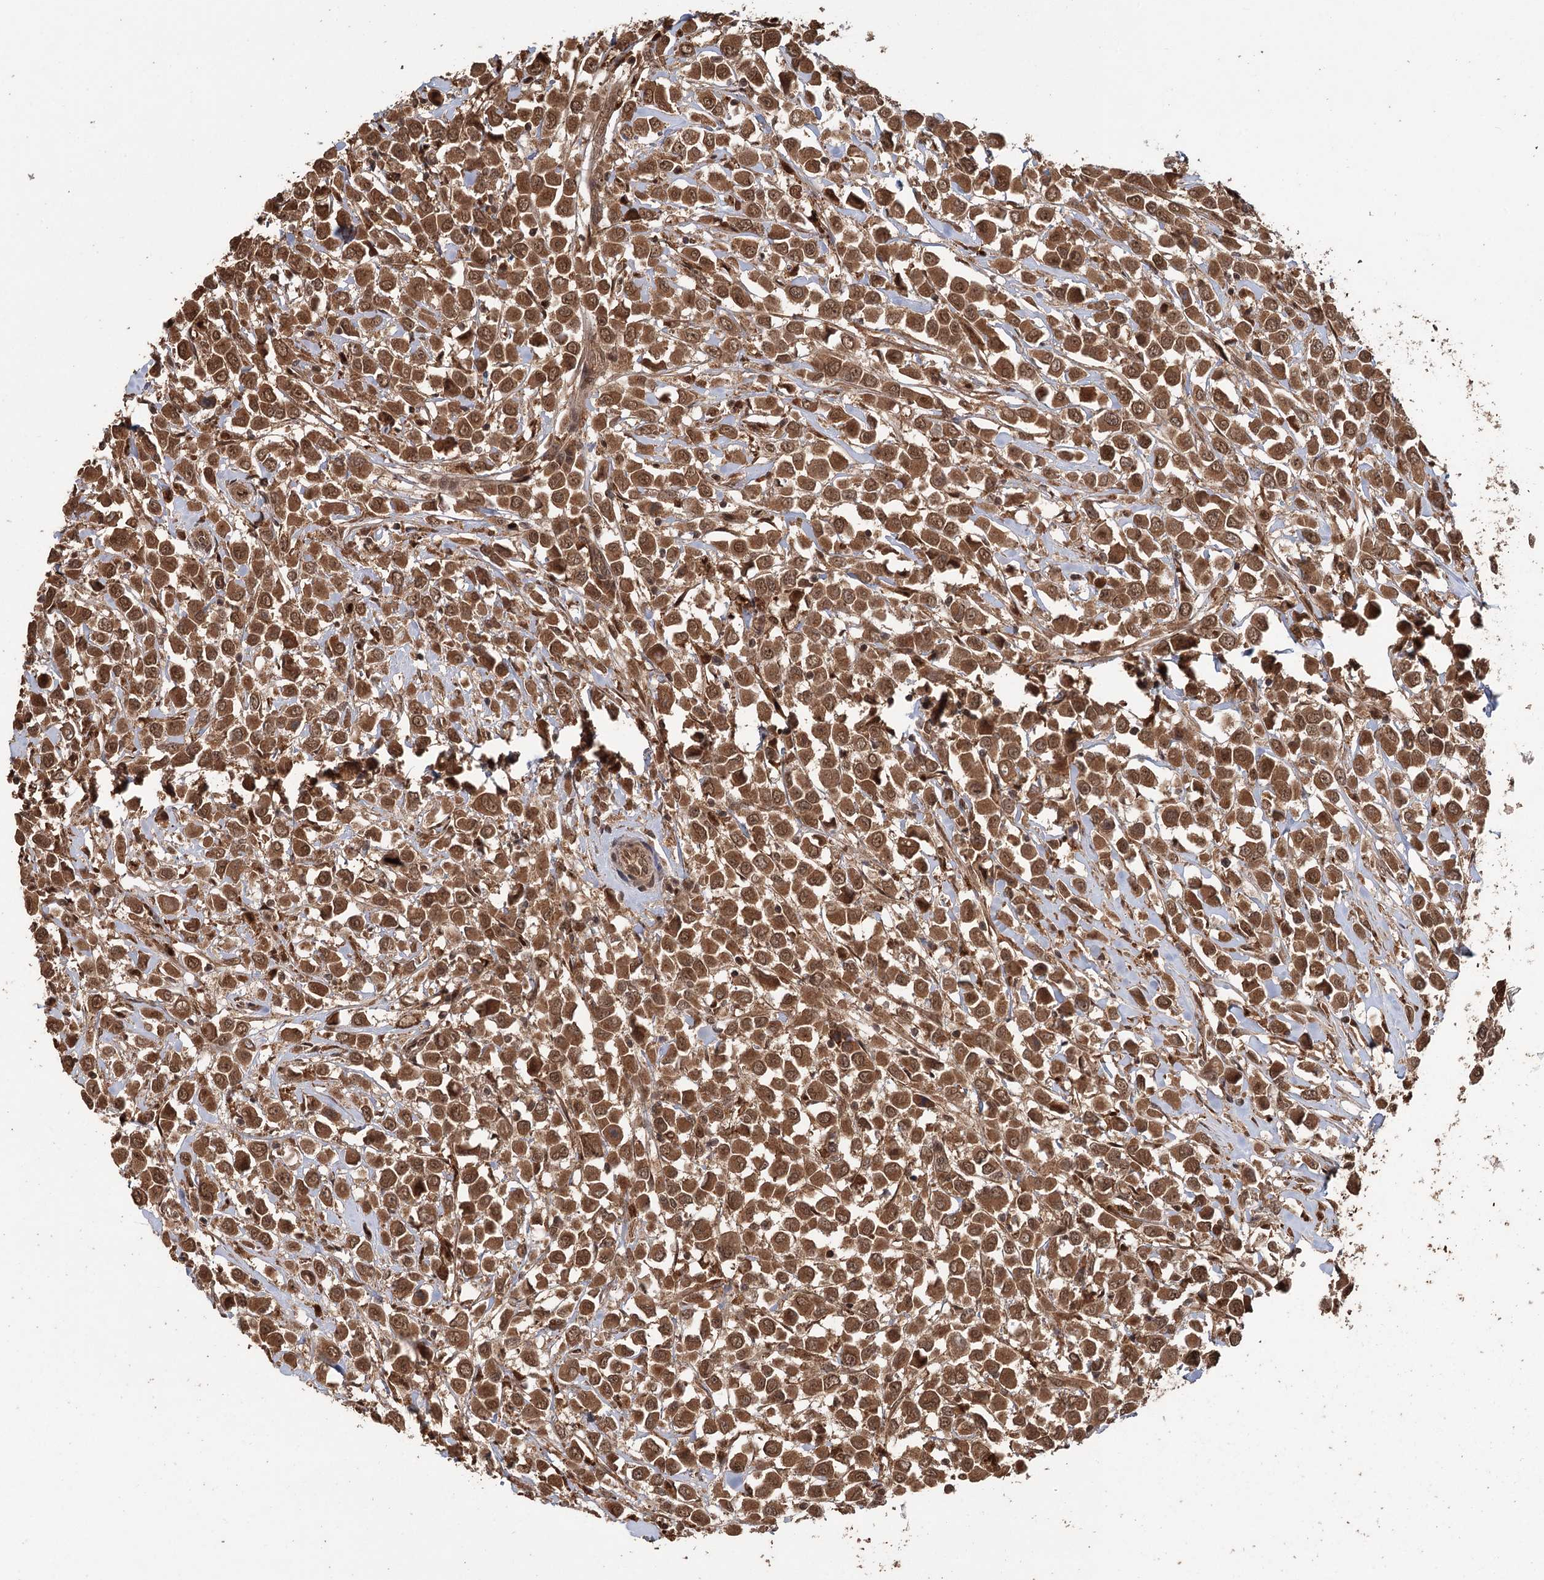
{"staining": {"intensity": "moderate", "quantity": ">75%", "location": "cytoplasmic/membranous,nuclear"}, "tissue": "breast cancer", "cell_type": "Tumor cells", "image_type": "cancer", "snomed": [{"axis": "morphology", "description": "Duct carcinoma"}, {"axis": "topography", "description": "Breast"}], "caption": "Immunohistochemistry (IHC) image of neoplastic tissue: human breast cancer stained using IHC reveals medium levels of moderate protein expression localized specifically in the cytoplasmic/membranous and nuclear of tumor cells, appearing as a cytoplasmic/membranous and nuclear brown color.", "gene": "N6AMT1", "patient": {"sex": "female", "age": 61}}